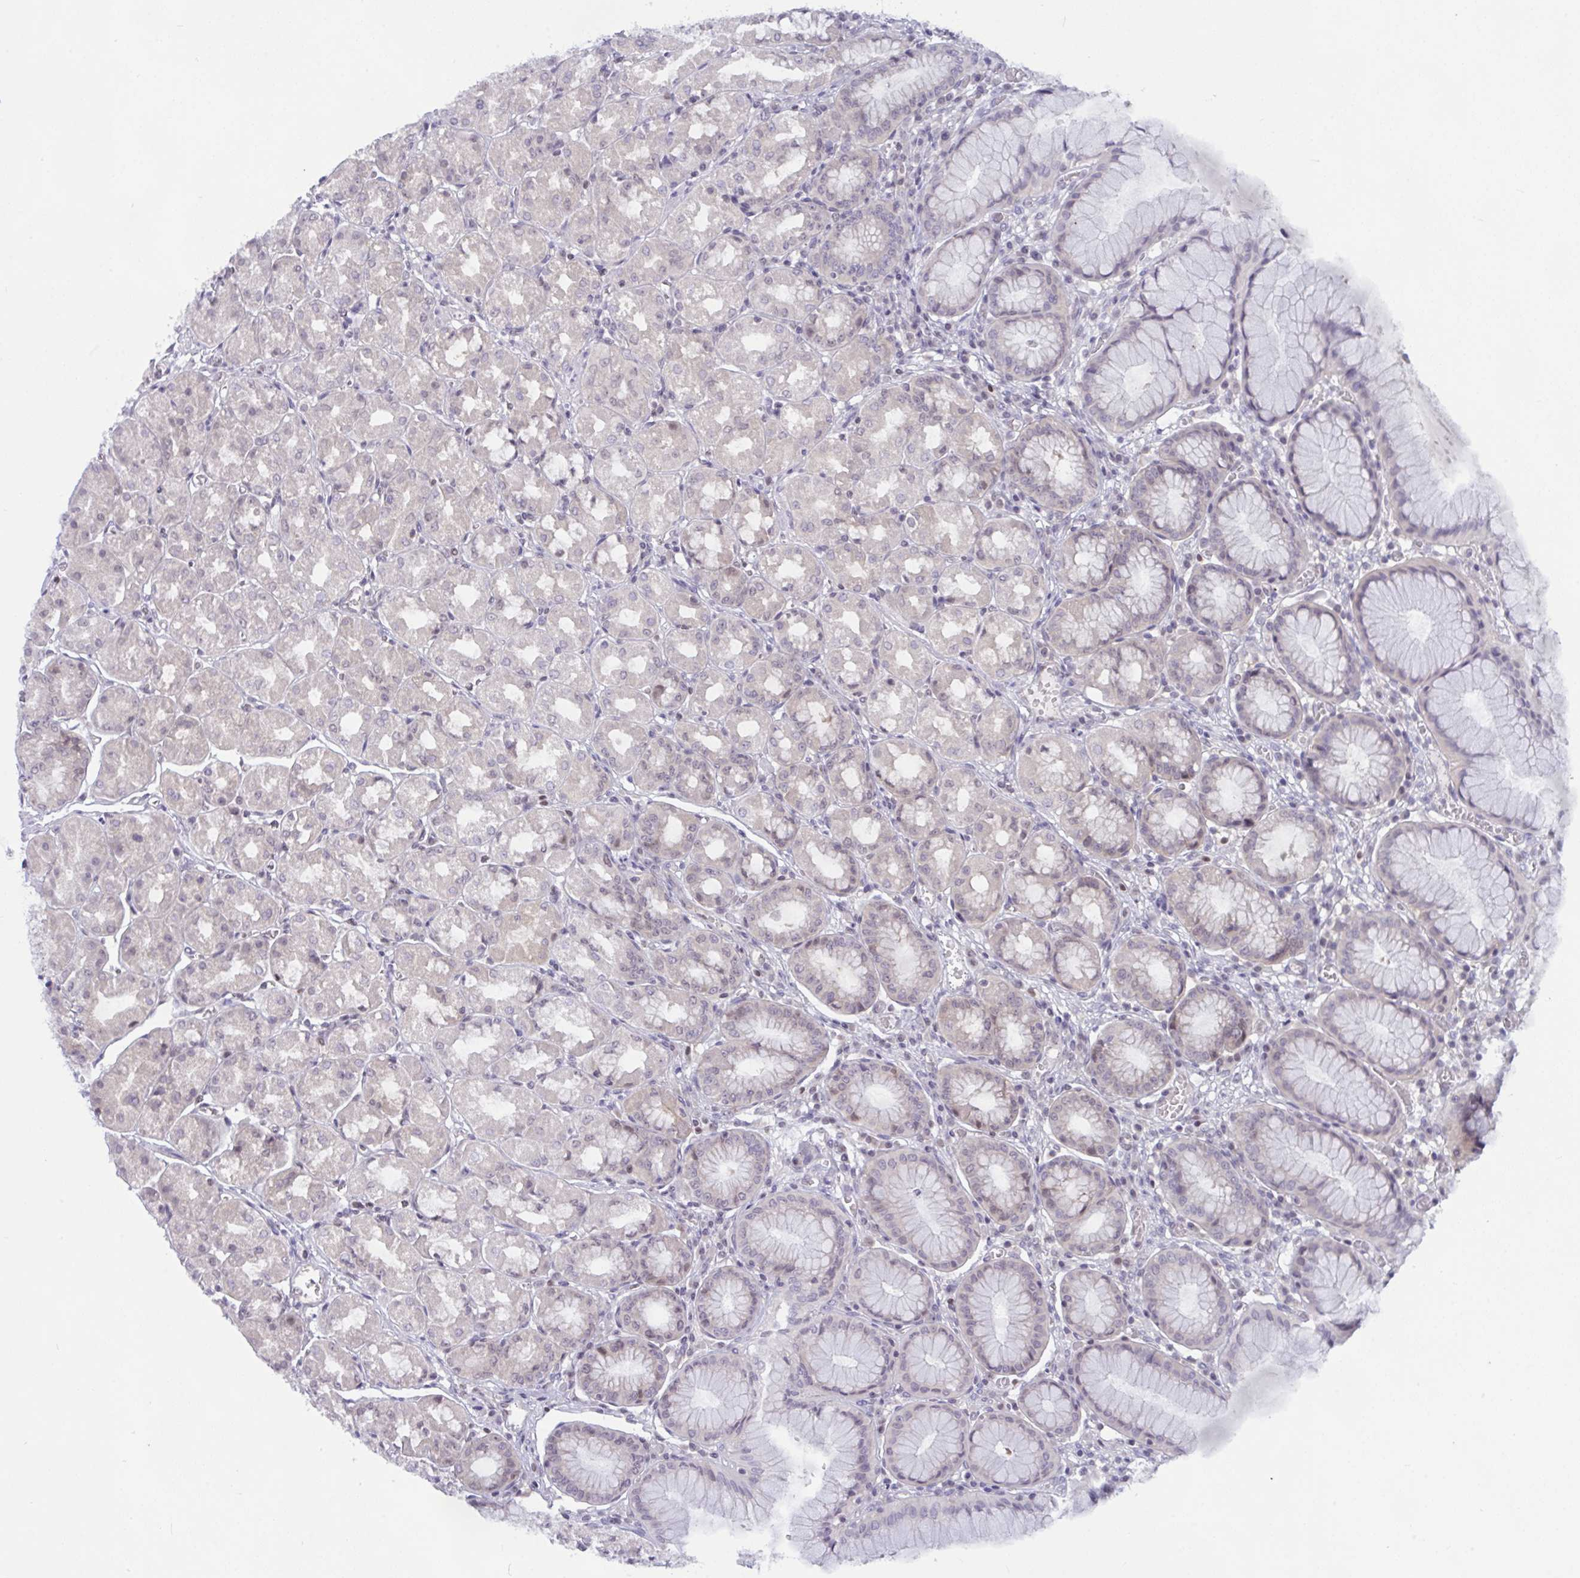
{"staining": {"intensity": "weak", "quantity": "<25%", "location": "nuclear"}, "tissue": "stomach", "cell_type": "Glandular cells", "image_type": "normal", "snomed": [{"axis": "morphology", "description": "Normal tissue, NOS"}, {"axis": "topography", "description": "Stomach"}], "caption": "Immunohistochemical staining of benign human stomach displays no significant expression in glandular cells.", "gene": "TSN", "patient": {"sex": "male", "age": 55}}